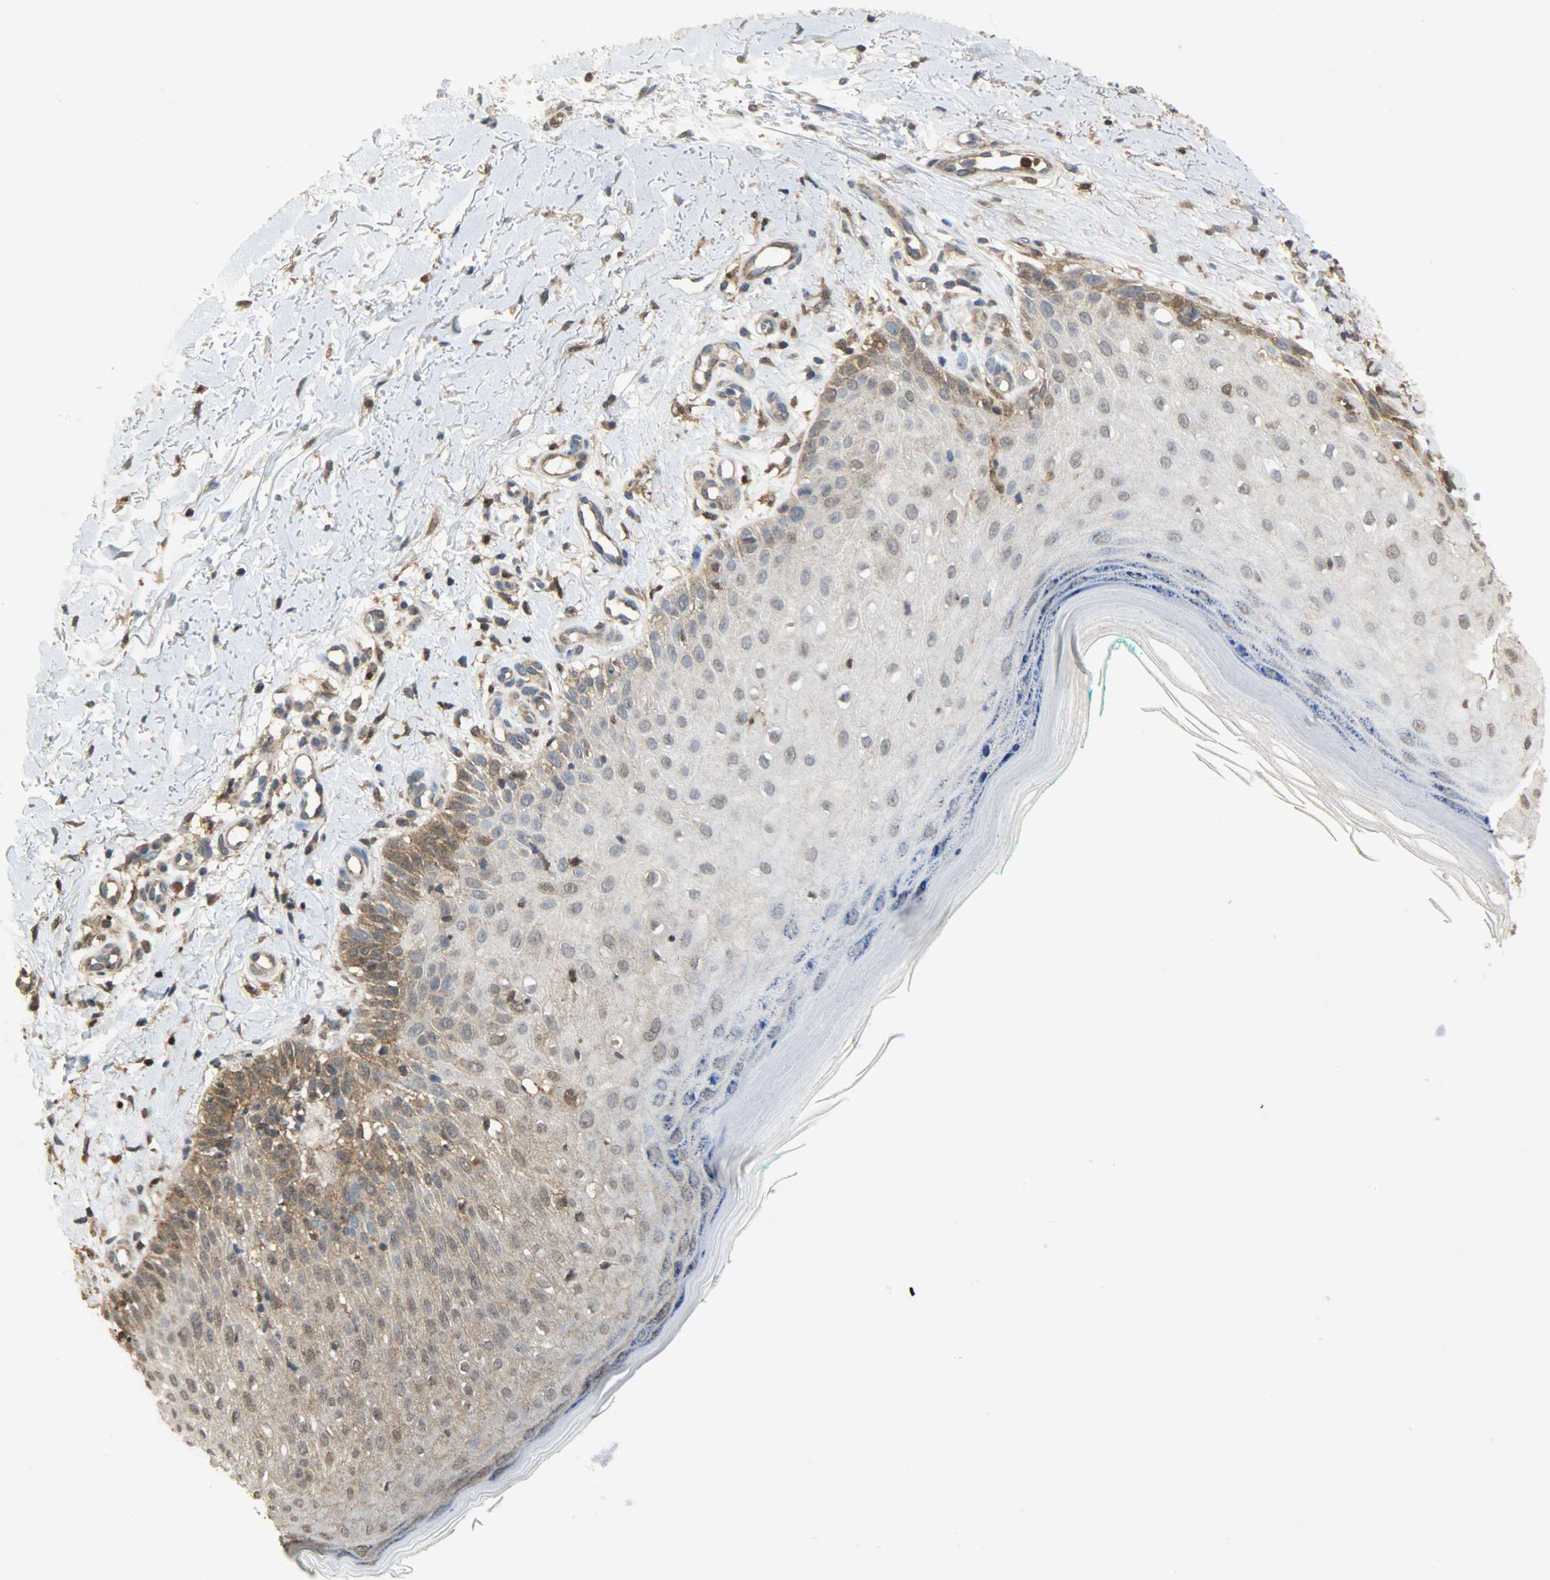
{"staining": {"intensity": "moderate", "quantity": ">75%", "location": "cytoplasmic/membranous,nuclear"}, "tissue": "skin cancer", "cell_type": "Tumor cells", "image_type": "cancer", "snomed": [{"axis": "morphology", "description": "Squamous cell carcinoma, NOS"}, {"axis": "topography", "description": "Skin"}], "caption": "Immunohistochemical staining of skin cancer reveals medium levels of moderate cytoplasmic/membranous and nuclear protein positivity in approximately >75% of tumor cells.", "gene": "TRIM21", "patient": {"sex": "female", "age": 42}}